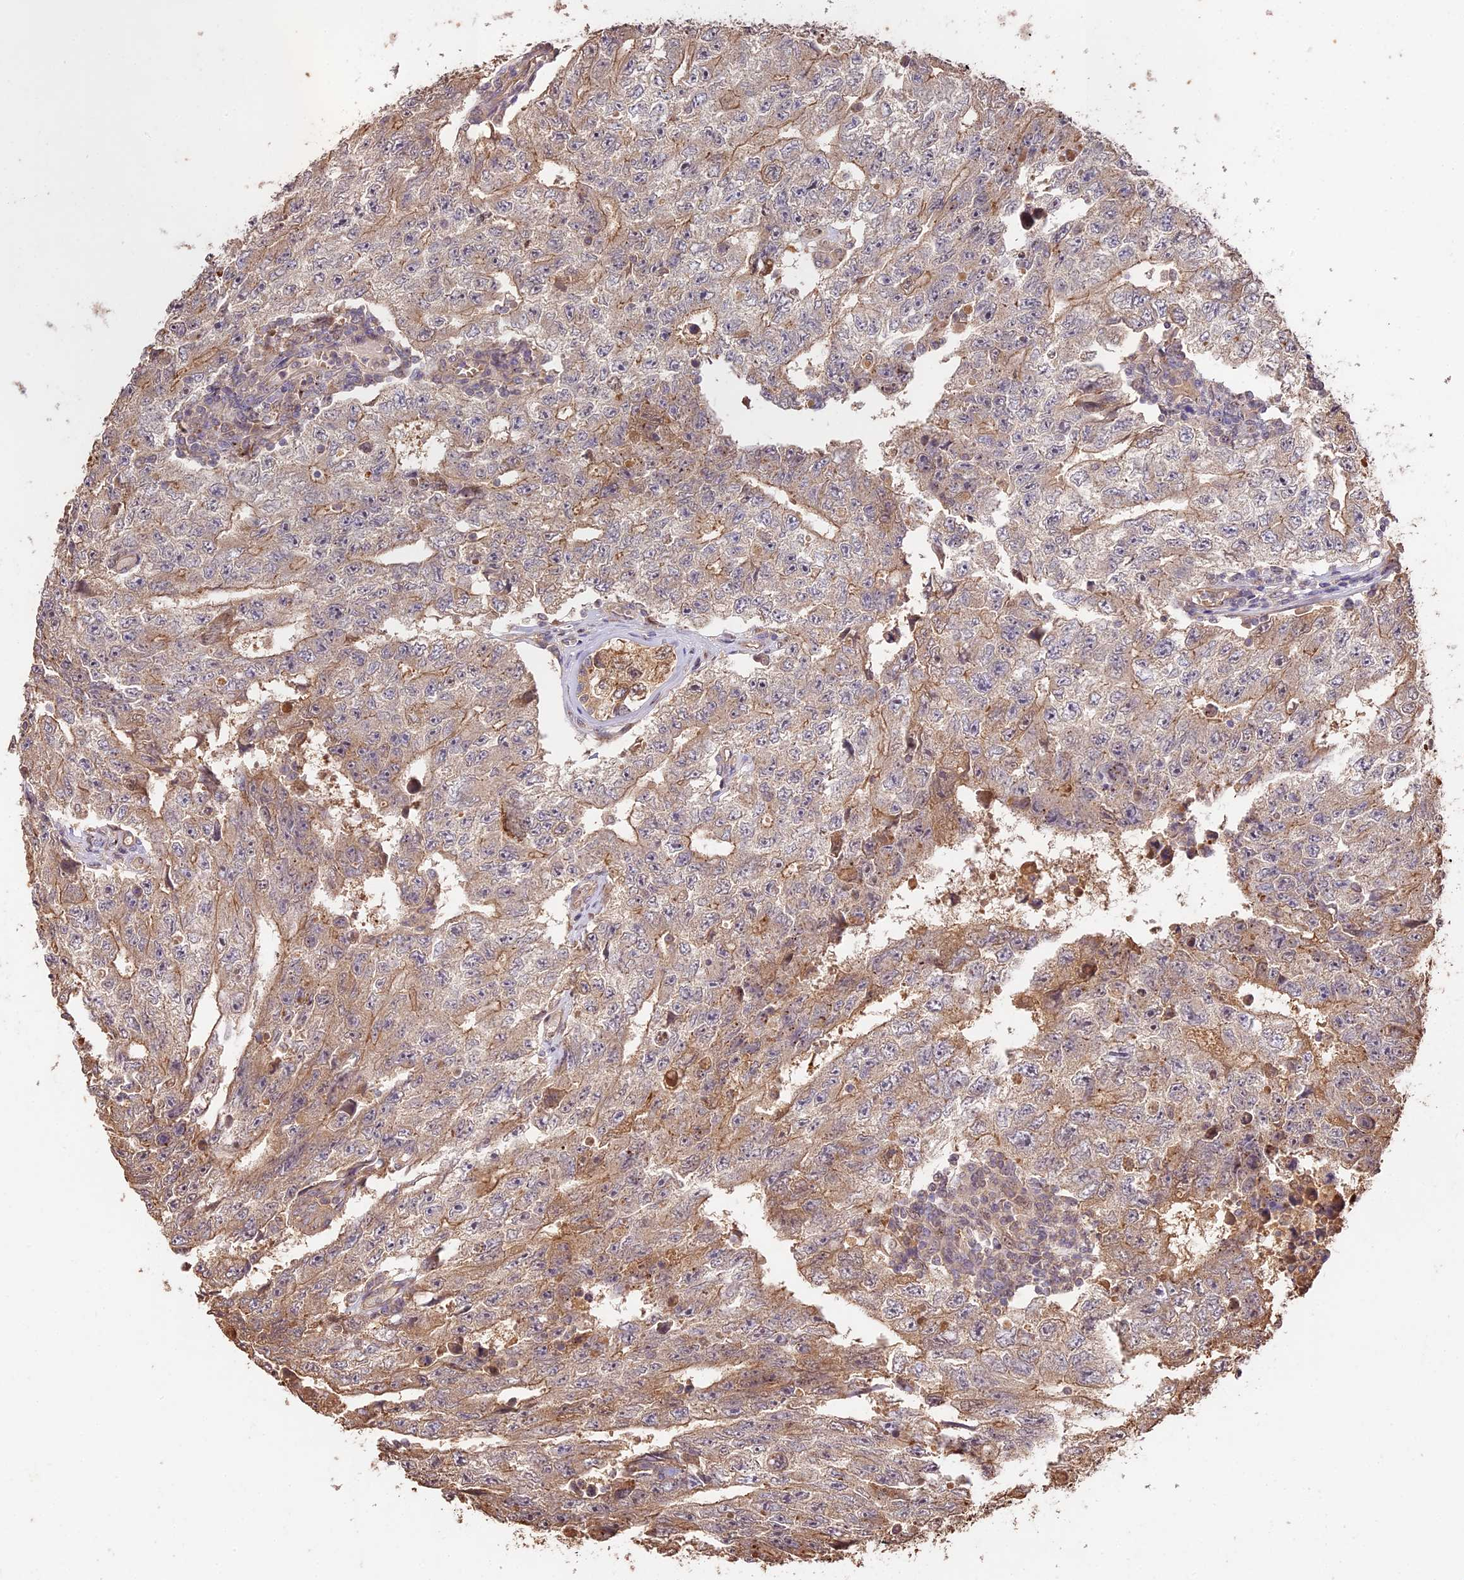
{"staining": {"intensity": "weak", "quantity": "<25%", "location": "cytoplasmic/membranous"}, "tissue": "testis cancer", "cell_type": "Tumor cells", "image_type": "cancer", "snomed": [{"axis": "morphology", "description": "Carcinoma, Embryonal, NOS"}, {"axis": "topography", "description": "Testis"}], "caption": "A histopathology image of human testis cancer (embryonal carcinoma) is negative for staining in tumor cells.", "gene": "PPP1R37", "patient": {"sex": "male", "age": 17}}